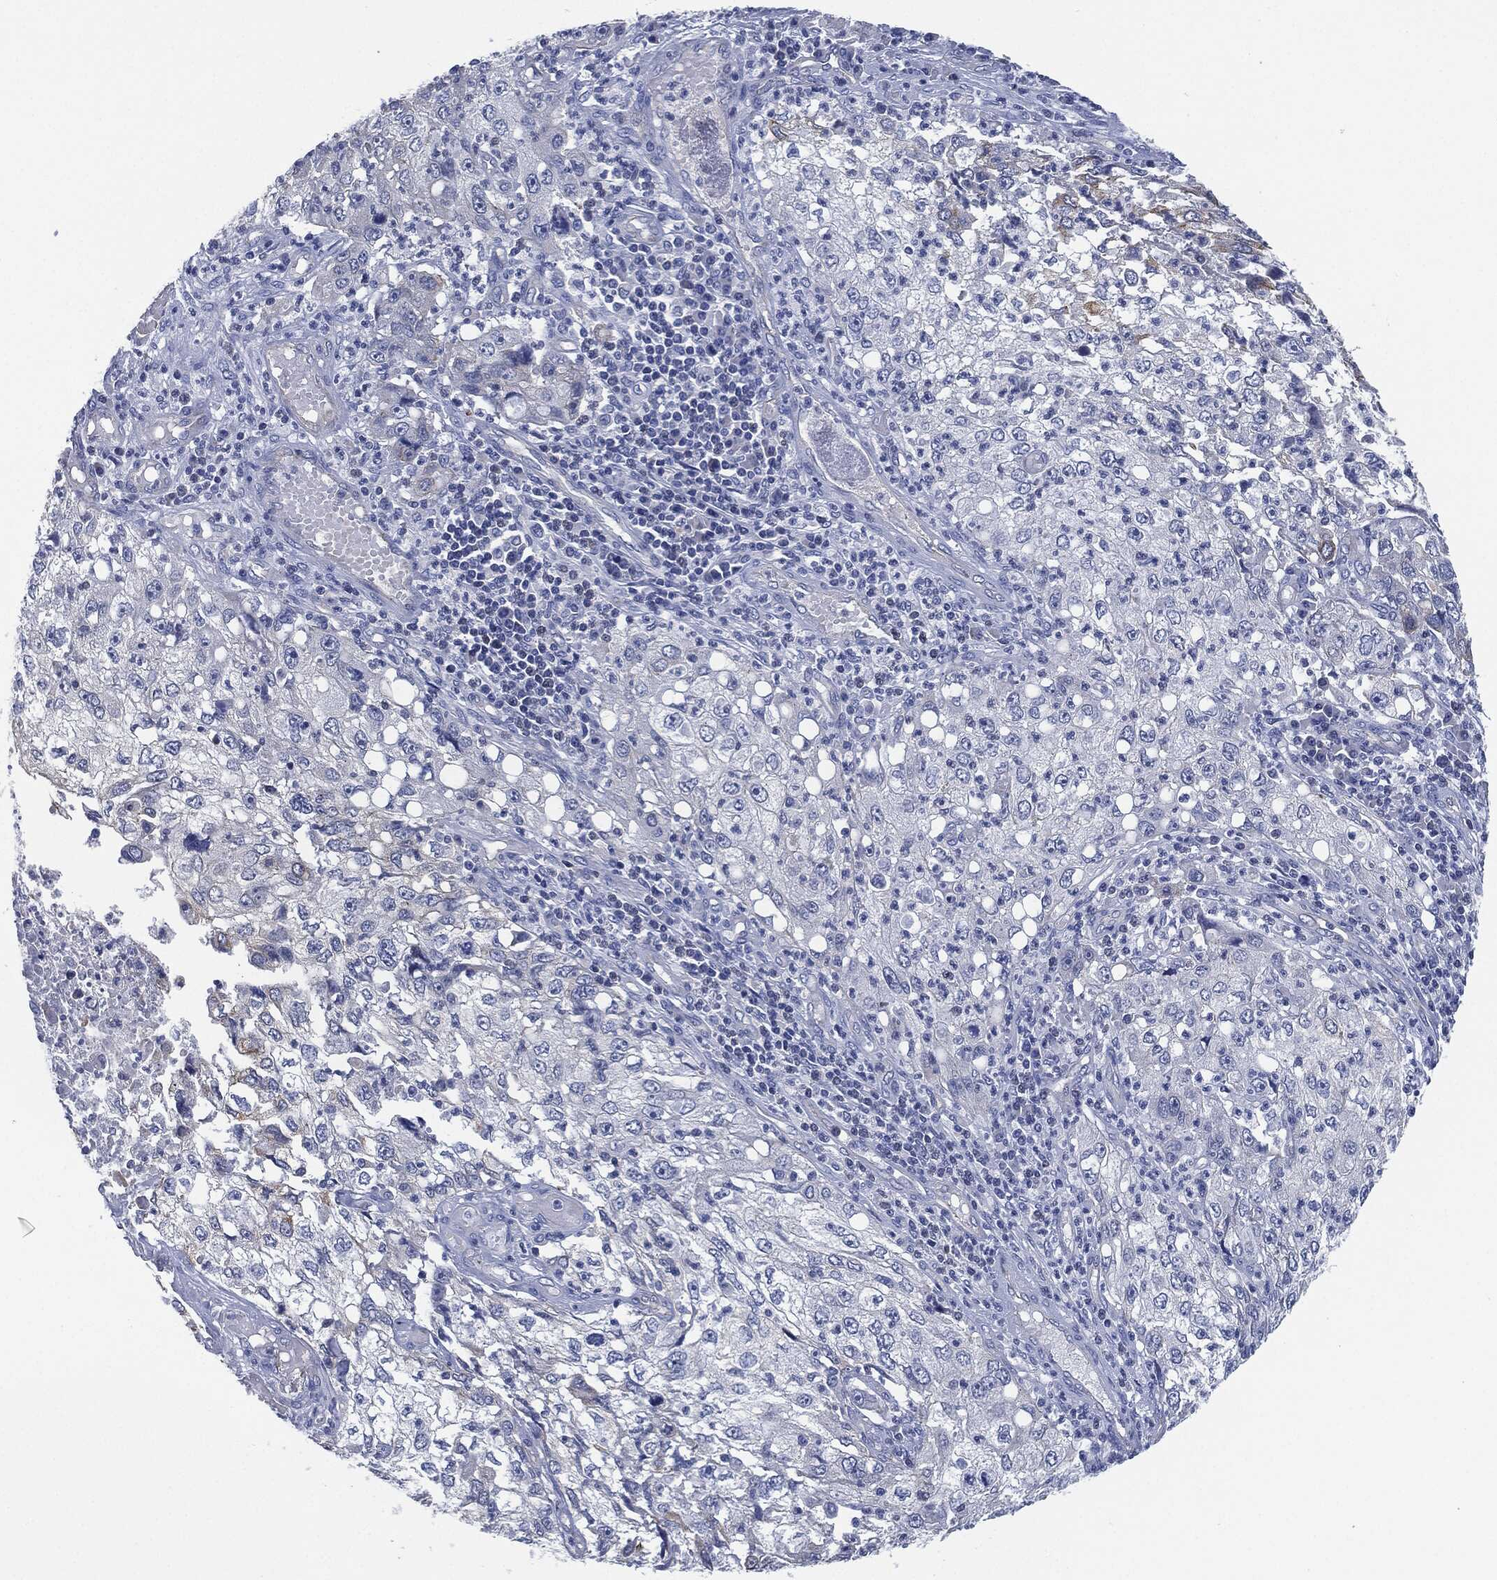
{"staining": {"intensity": "negative", "quantity": "none", "location": "none"}, "tissue": "cervical cancer", "cell_type": "Tumor cells", "image_type": "cancer", "snomed": [{"axis": "morphology", "description": "Squamous cell carcinoma, NOS"}, {"axis": "topography", "description": "Cervix"}], "caption": "DAB immunohistochemical staining of human cervical cancer (squamous cell carcinoma) reveals no significant positivity in tumor cells.", "gene": "SHROOM2", "patient": {"sex": "female", "age": 36}}